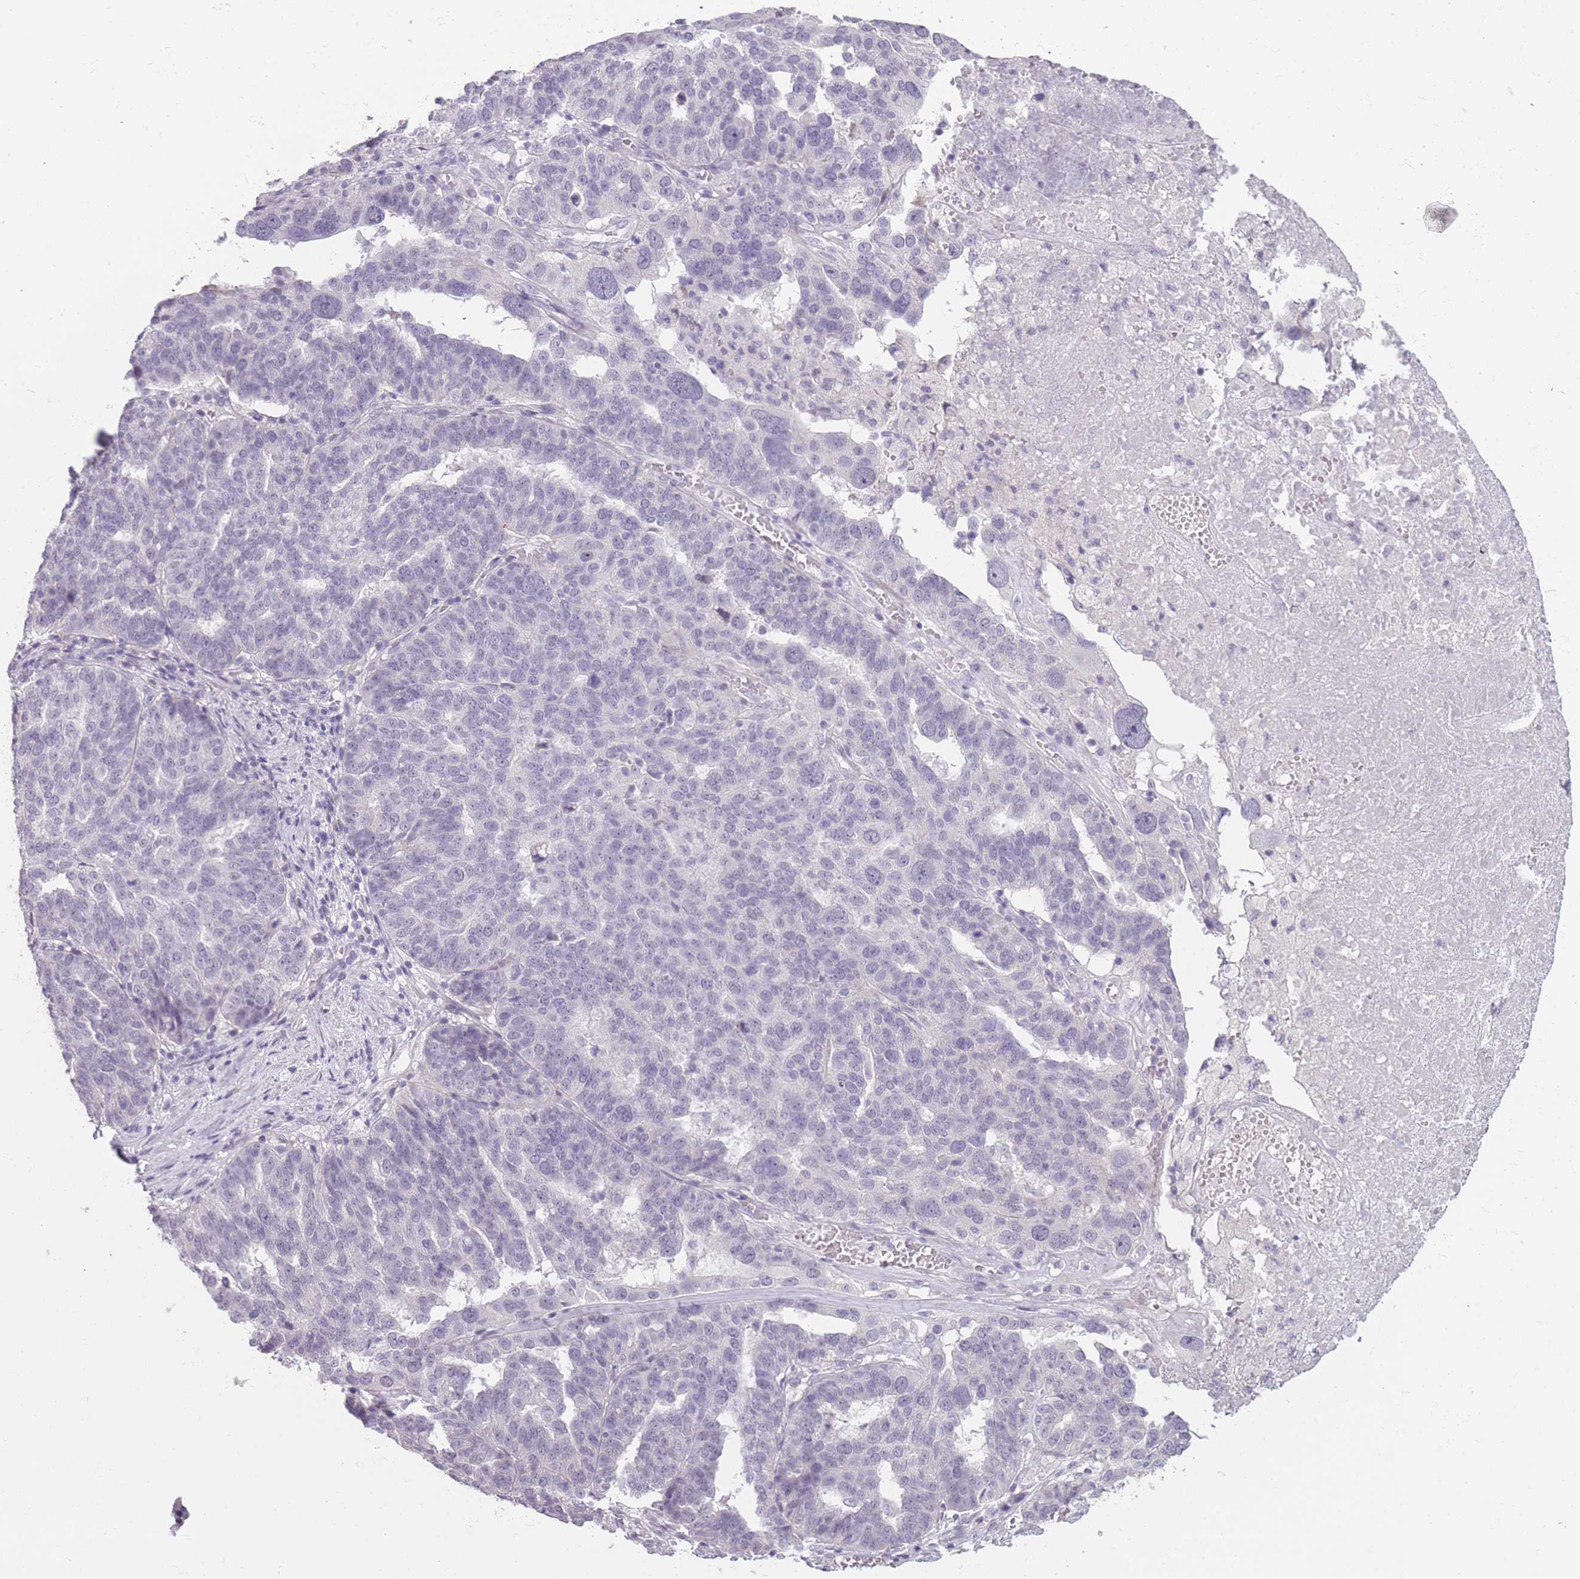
{"staining": {"intensity": "negative", "quantity": "none", "location": "none"}, "tissue": "ovarian cancer", "cell_type": "Tumor cells", "image_type": "cancer", "snomed": [{"axis": "morphology", "description": "Cystadenocarcinoma, serous, NOS"}, {"axis": "topography", "description": "Ovary"}], "caption": "Human ovarian cancer (serous cystadenocarcinoma) stained for a protein using immunohistochemistry demonstrates no positivity in tumor cells.", "gene": "ZBTB24", "patient": {"sex": "female", "age": 59}}